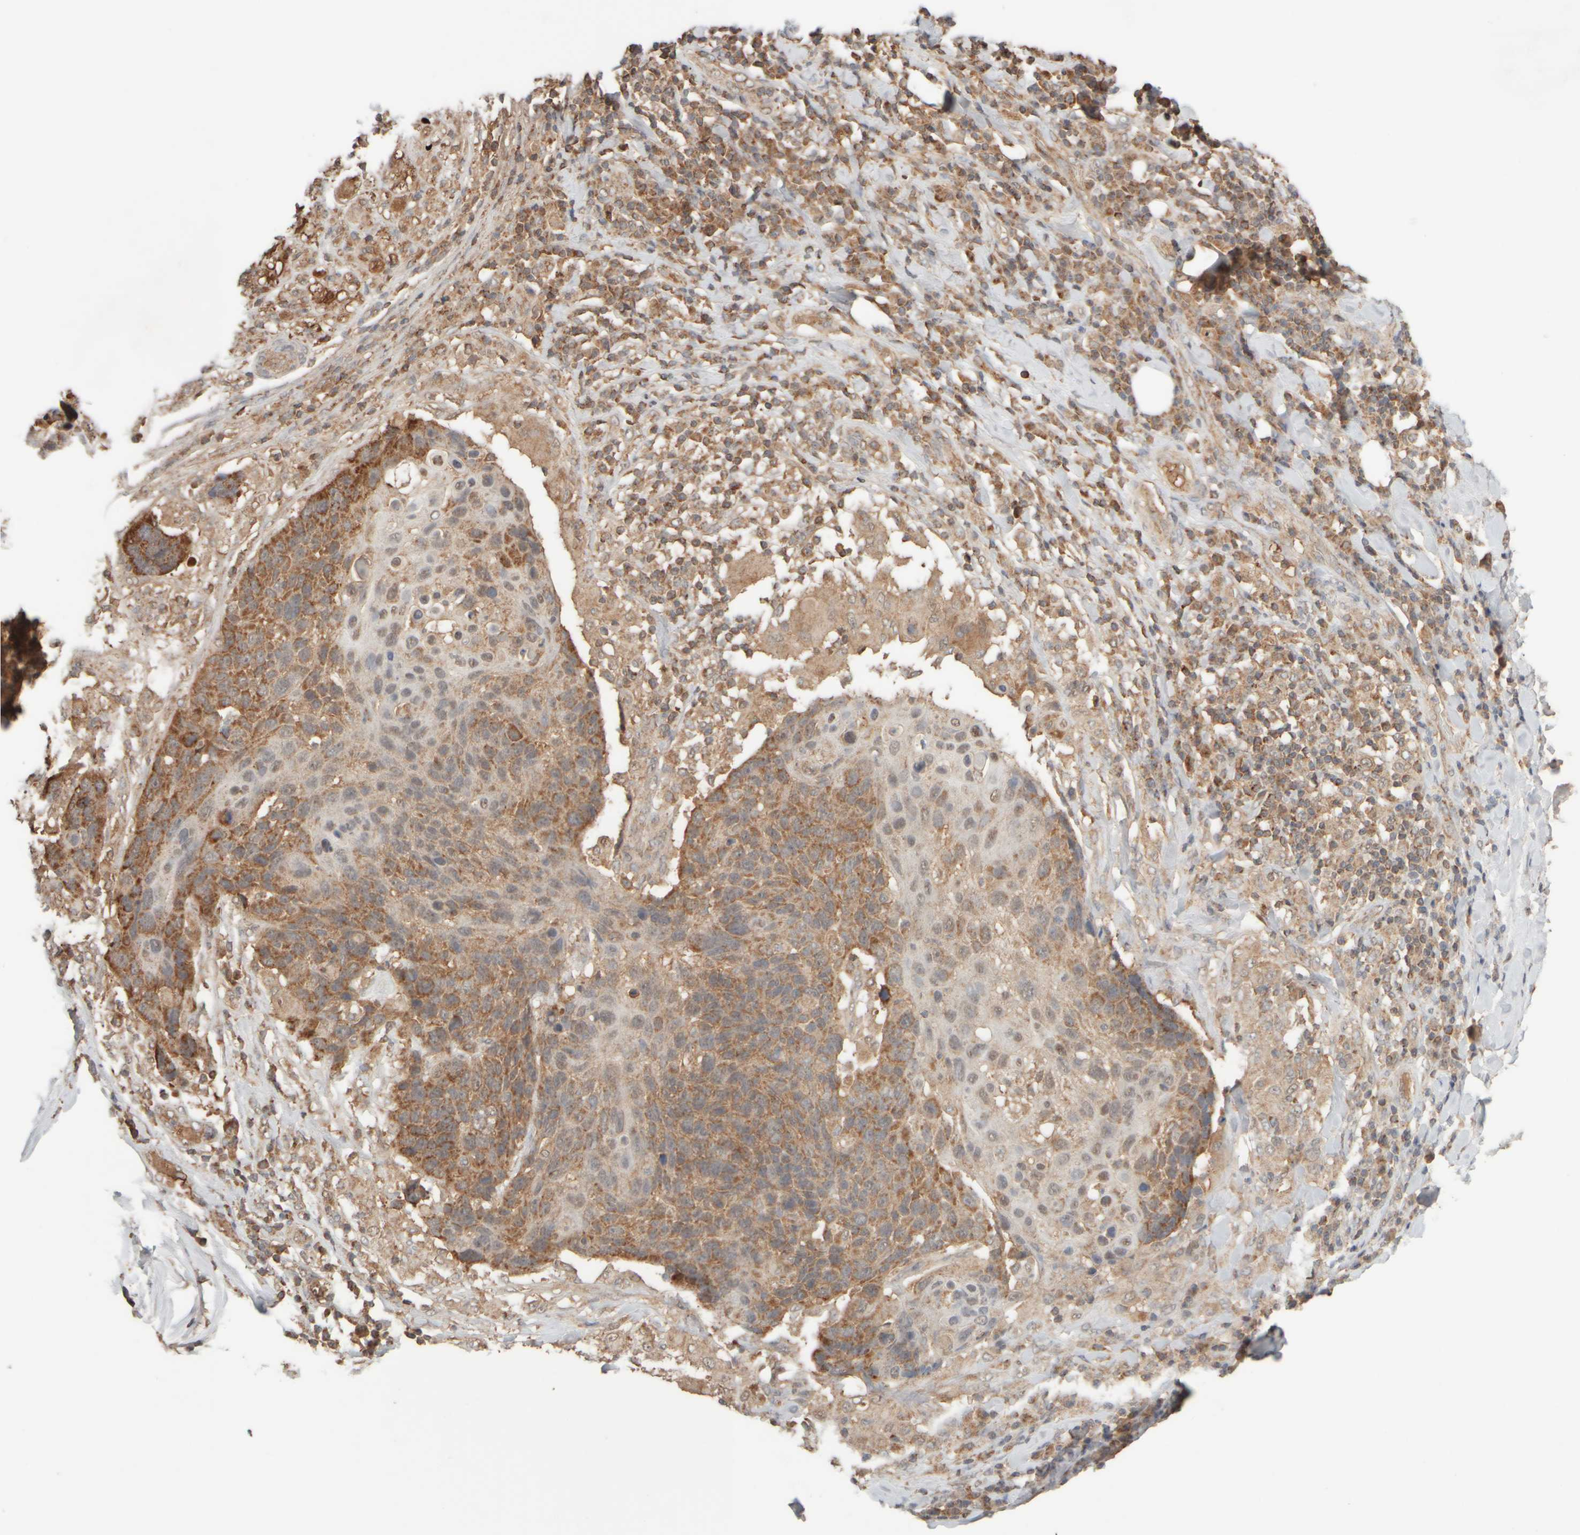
{"staining": {"intensity": "strong", "quantity": "<25%", "location": "cytoplasmic/membranous"}, "tissue": "lung cancer", "cell_type": "Tumor cells", "image_type": "cancer", "snomed": [{"axis": "morphology", "description": "Squamous cell carcinoma, NOS"}, {"axis": "topography", "description": "Lung"}], "caption": "Protein staining shows strong cytoplasmic/membranous expression in about <25% of tumor cells in lung cancer.", "gene": "EIF2B3", "patient": {"sex": "male", "age": 66}}